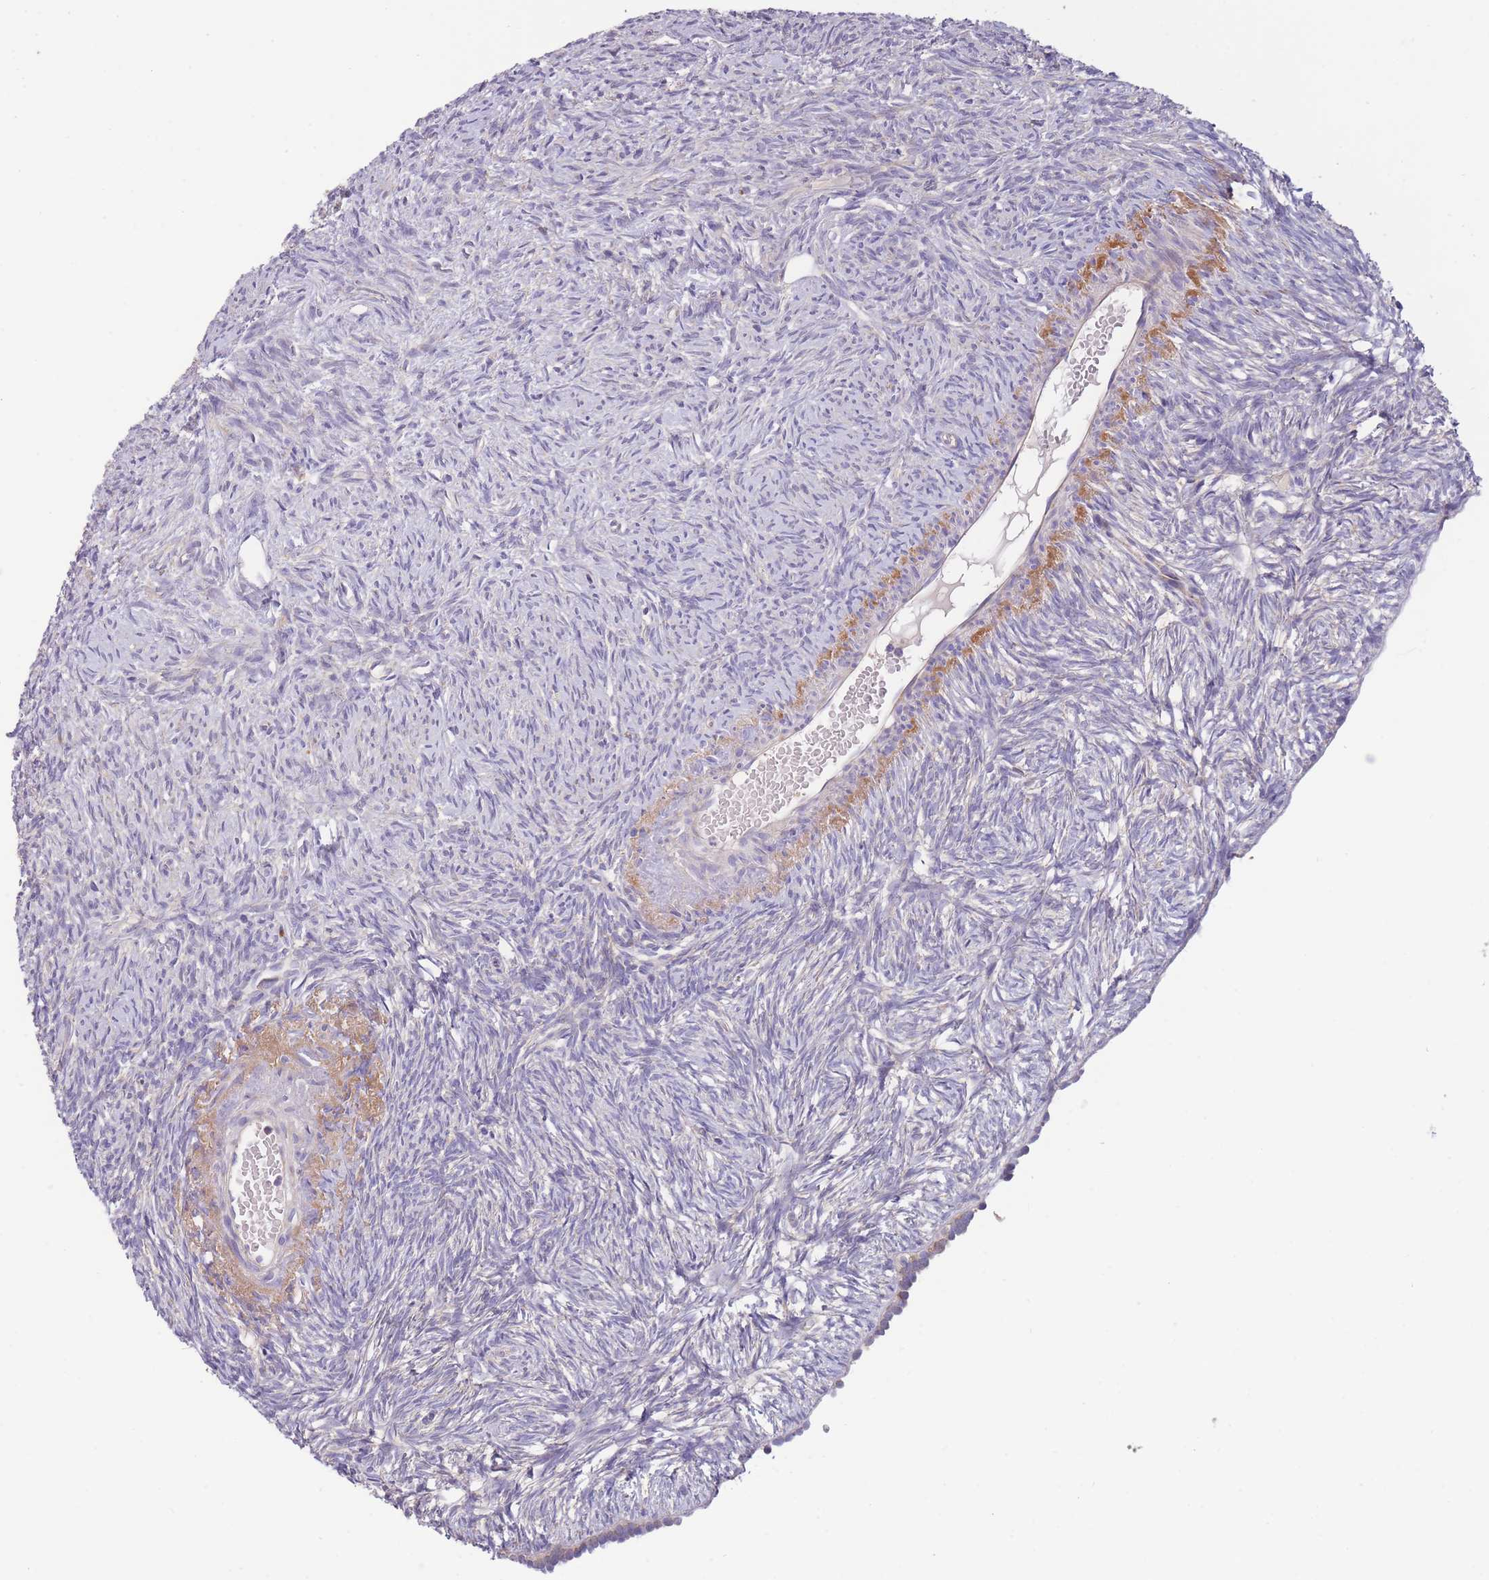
{"staining": {"intensity": "negative", "quantity": "none", "location": "none"}, "tissue": "ovary", "cell_type": "Ovarian stroma cells", "image_type": "normal", "snomed": [{"axis": "morphology", "description": "Normal tissue, NOS"}, {"axis": "topography", "description": "Ovary"}], "caption": "IHC micrograph of unremarkable ovary stained for a protein (brown), which exhibits no expression in ovarian stroma cells. (Brightfield microscopy of DAB (3,3'-diaminobenzidine) immunohistochemistry at high magnification).", "gene": "SLC25A42", "patient": {"sex": "female", "age": 51}}